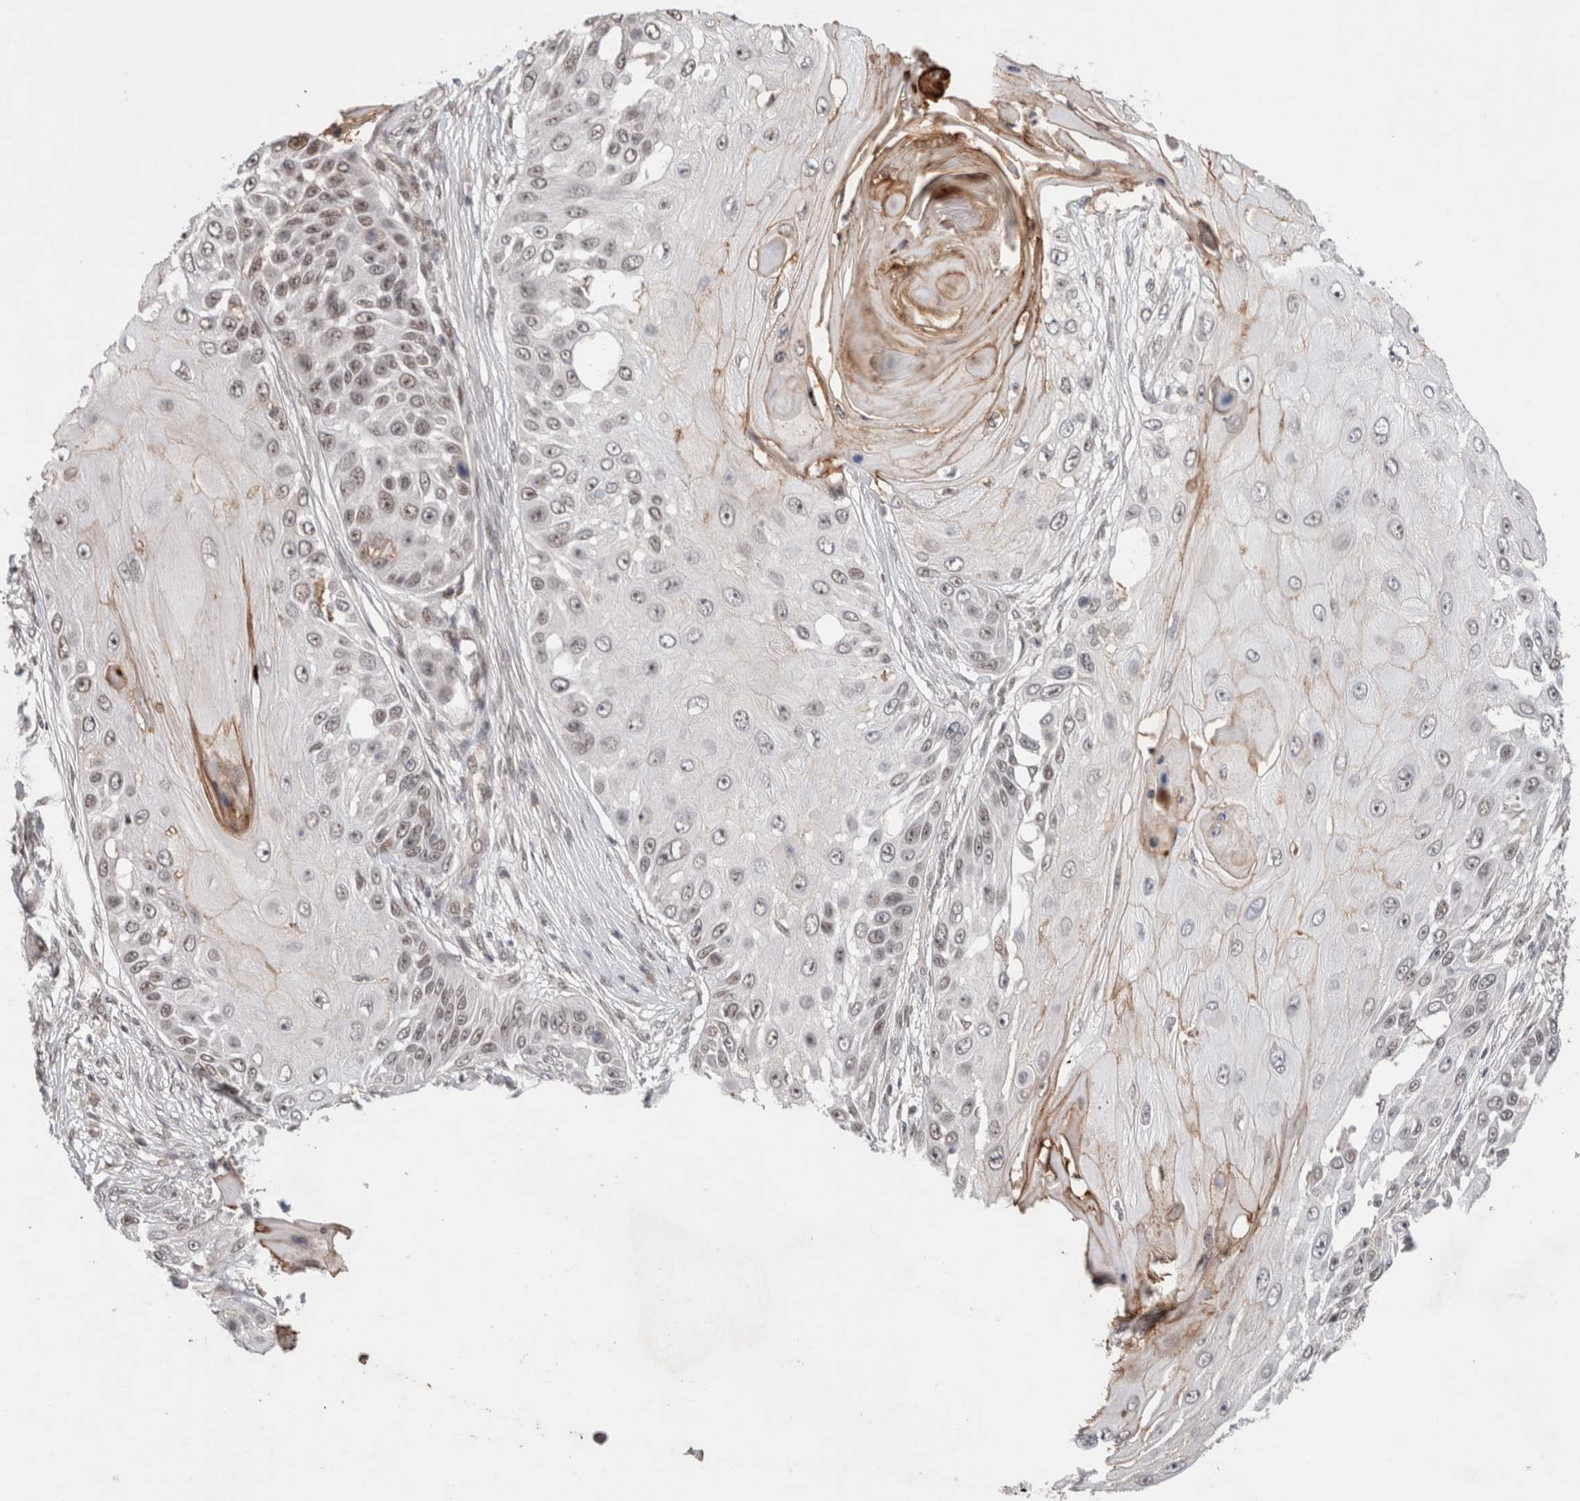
{"staining": {"intensity": "weak", "quantity": ">75%", "location": "nuclear"}, "tissue": "skin cancer", "cell_type": "Tumor cells", "image_type": "cancer", "snomed": [{"axis": "morphology", "description": "Squamous cell carcinoma, NOS"}, {"axis": "topography", "description": "Skin"}], "caption": "IHC image of neoplastic tissue: human skin cancer stained using immunohistochemistry reveals low levels of weak protein expression localized specifically in the nuclear of tumor cells, appearing as a nuclear brown color.", "gene": "SYDE2", "patient": {"sex": "female", "age": 44}}